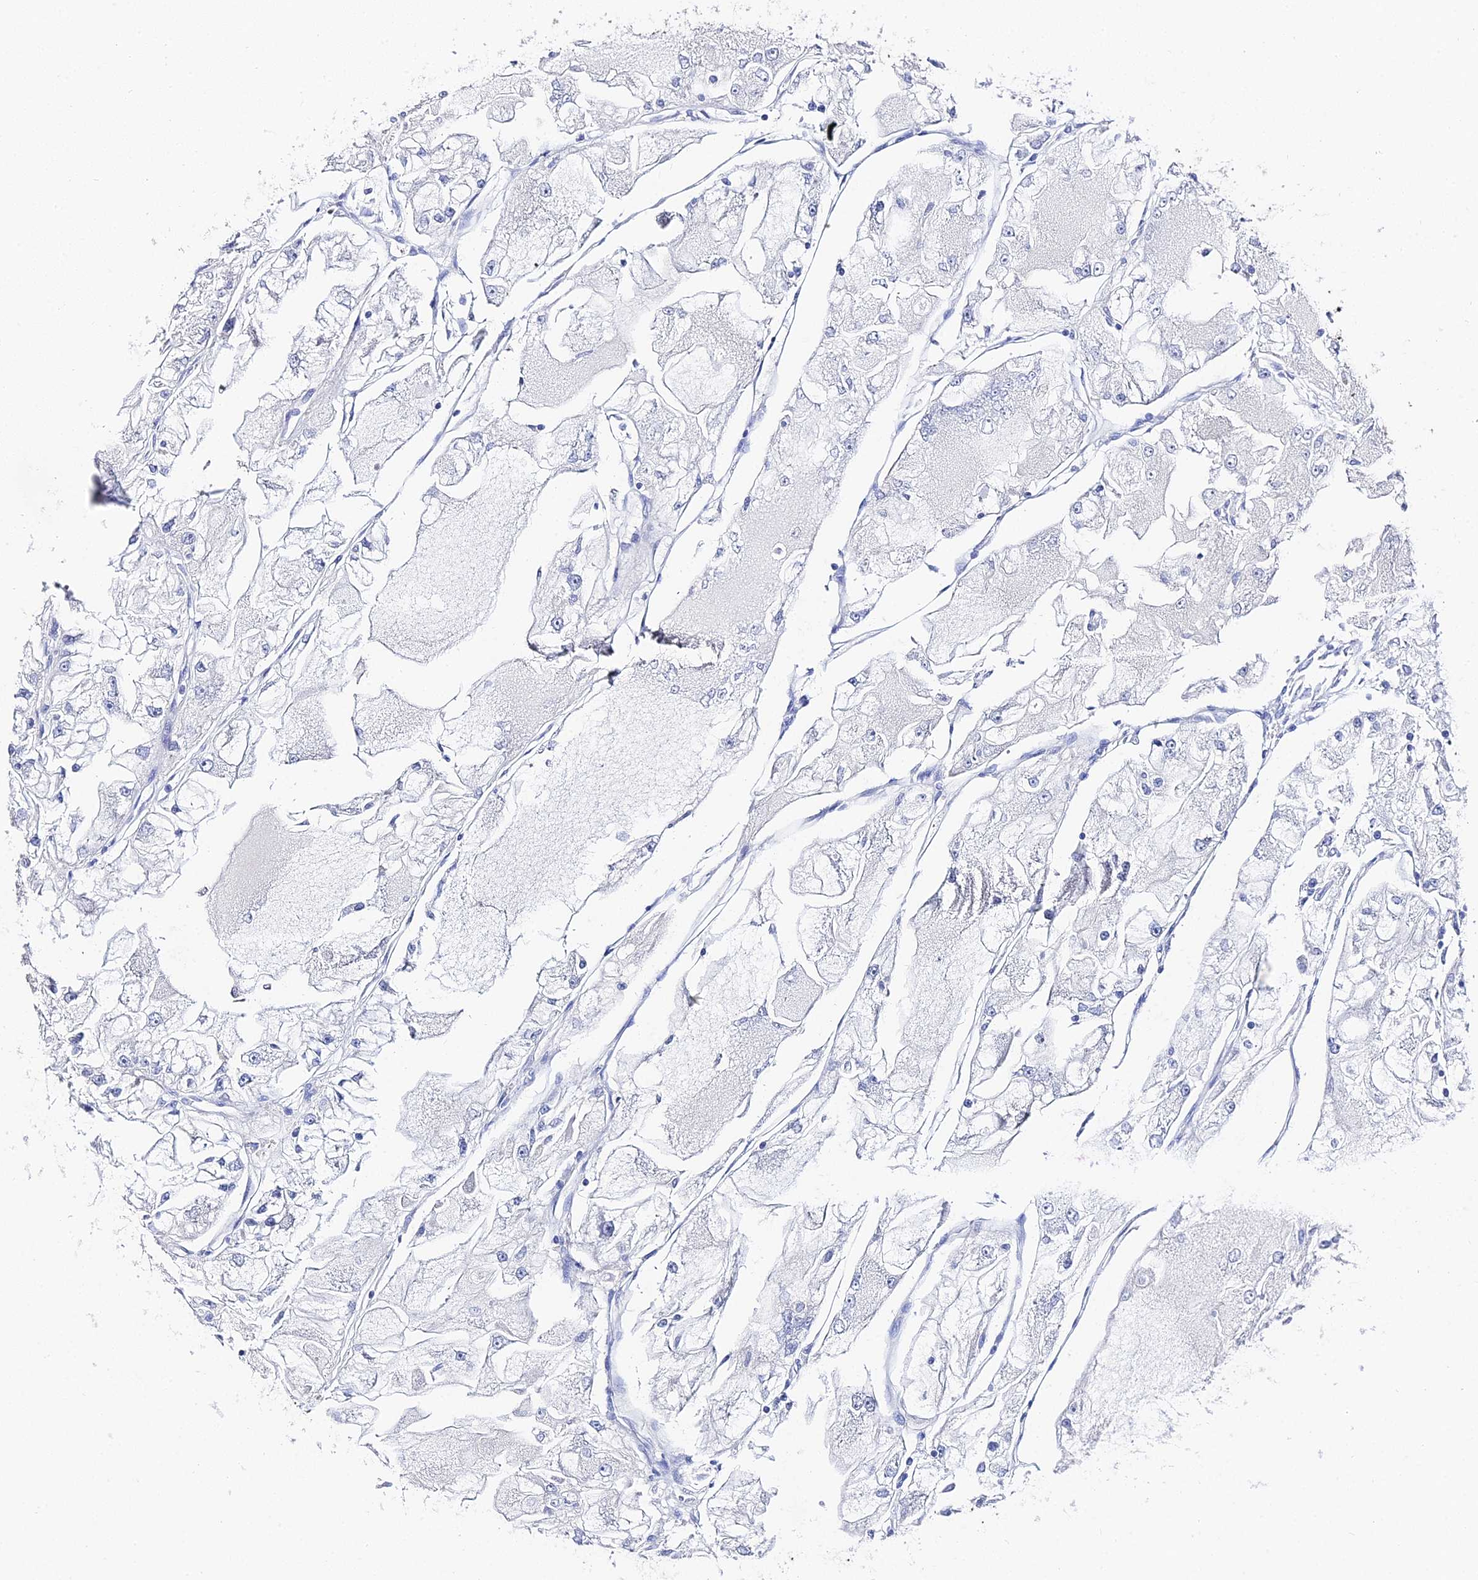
{"staining": {"intensity": "negative", "quantity": "none", "location": "none"}, "tissue": "renal cancer", "cell_type": "Tumor cells", "image_type": "cancer", "snomed": [{"axis": "morphology", "description": "Adenocarcinoma, NOS"}, {"axis": "topography", "description": "Kidney"}], "caption": "IHC photomicrograph of neoplastic tissue: human renal cancer (adenocarcinoma) stained with DAB demonstrates no significant protein staining in tumor cells. Nuclei are stained in blue.", "gene": "KRT17", "patient": {"sex": "female", "age": 72}}